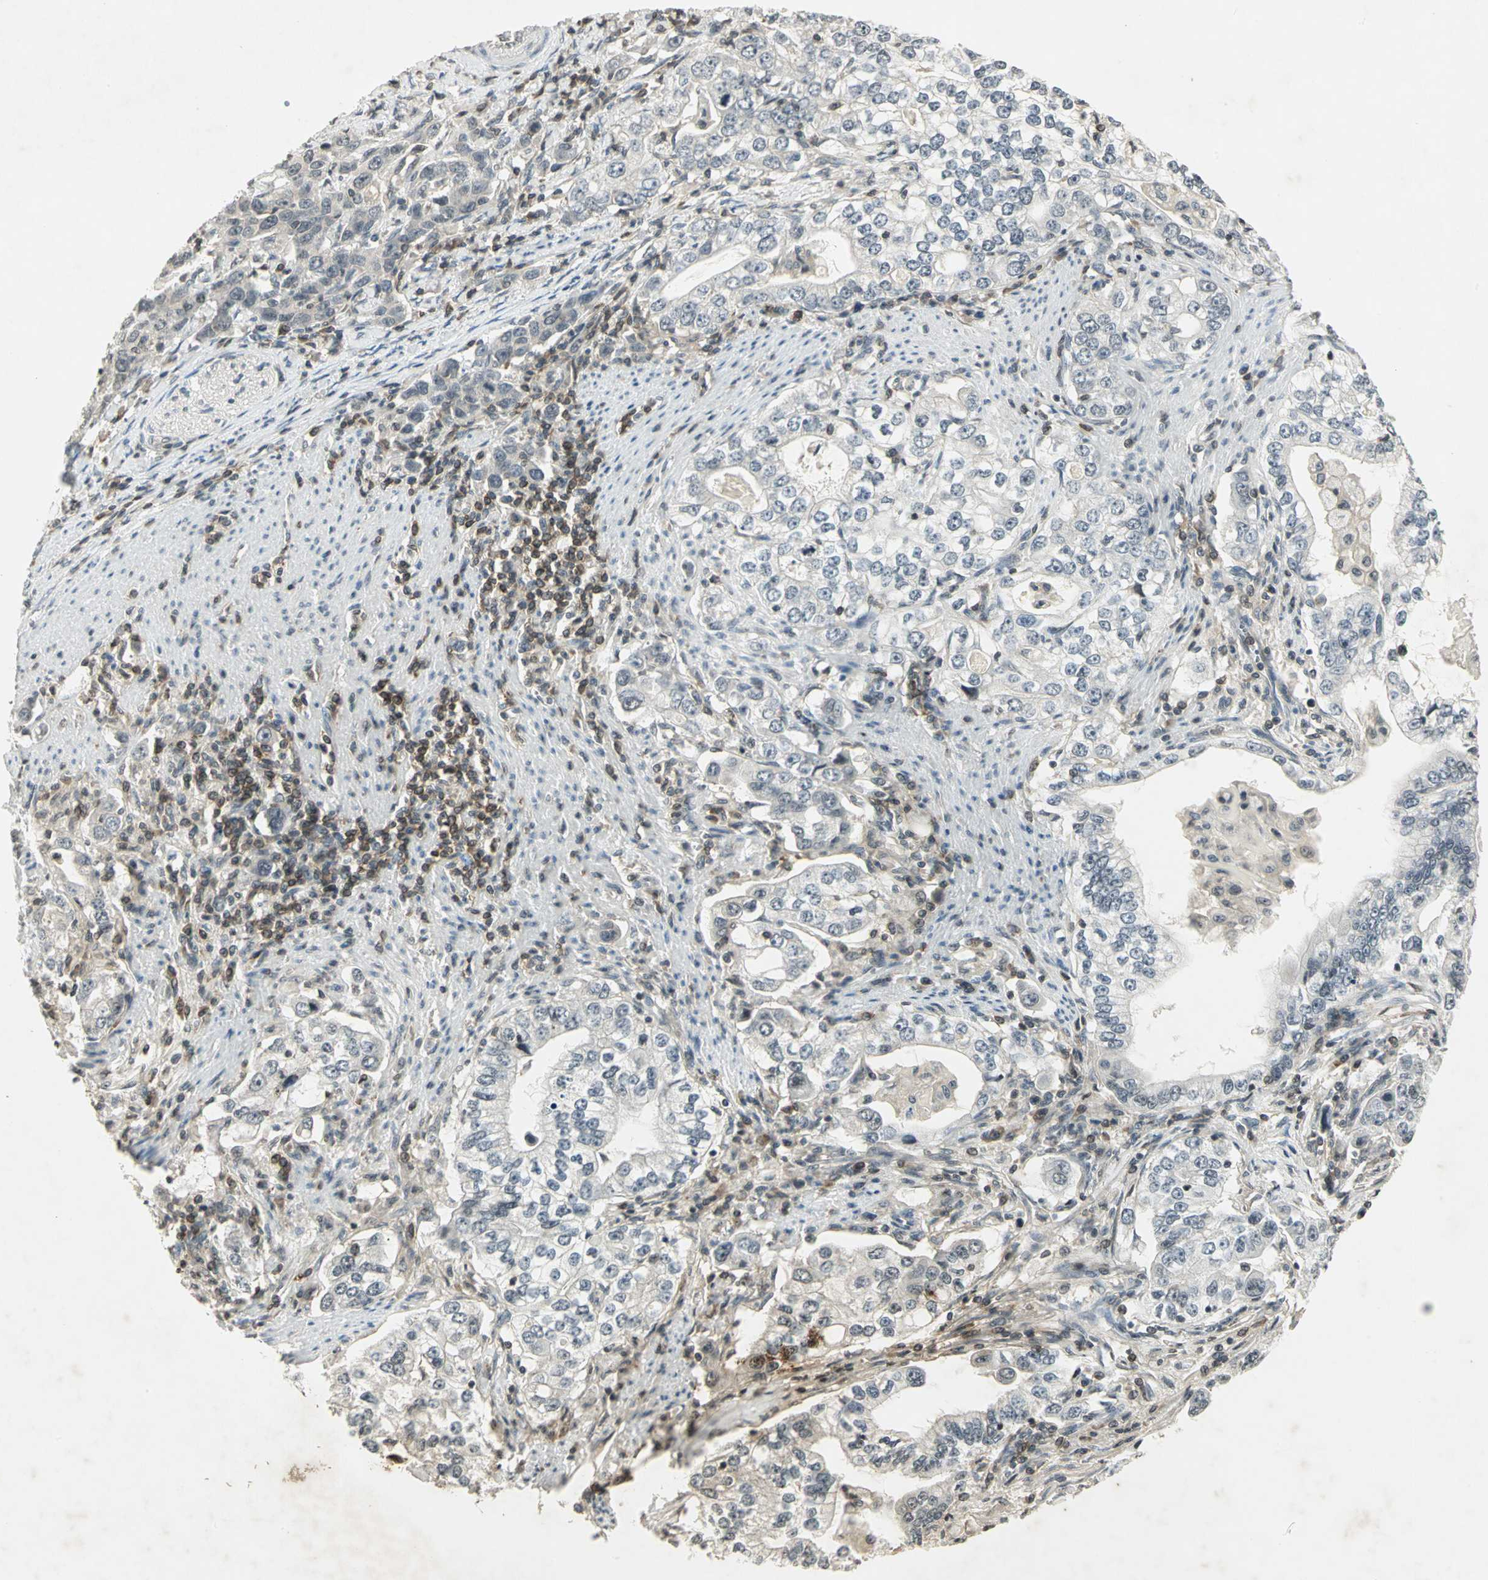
{"staining": {"intensity": "negative", "quantity": "none", "location": "none"}, "tissue": "stomach cancer", "cell_type": "Tumor cells", "image_type": "cancer", "snomed": [{"axis": "morphology", "description": "Adenocarcinoma, NOS"}, {"axis": "topography", "description": "Stomach, lower"}], "caption": "DAB (3,3'-diaminobenzidine) immunohistochemical staining of human stomach adenocarcinoma demonstrates no significant positivity in tumor cells.", "gene": "IL16", "patient": {"sex": "female", "age": 72}}